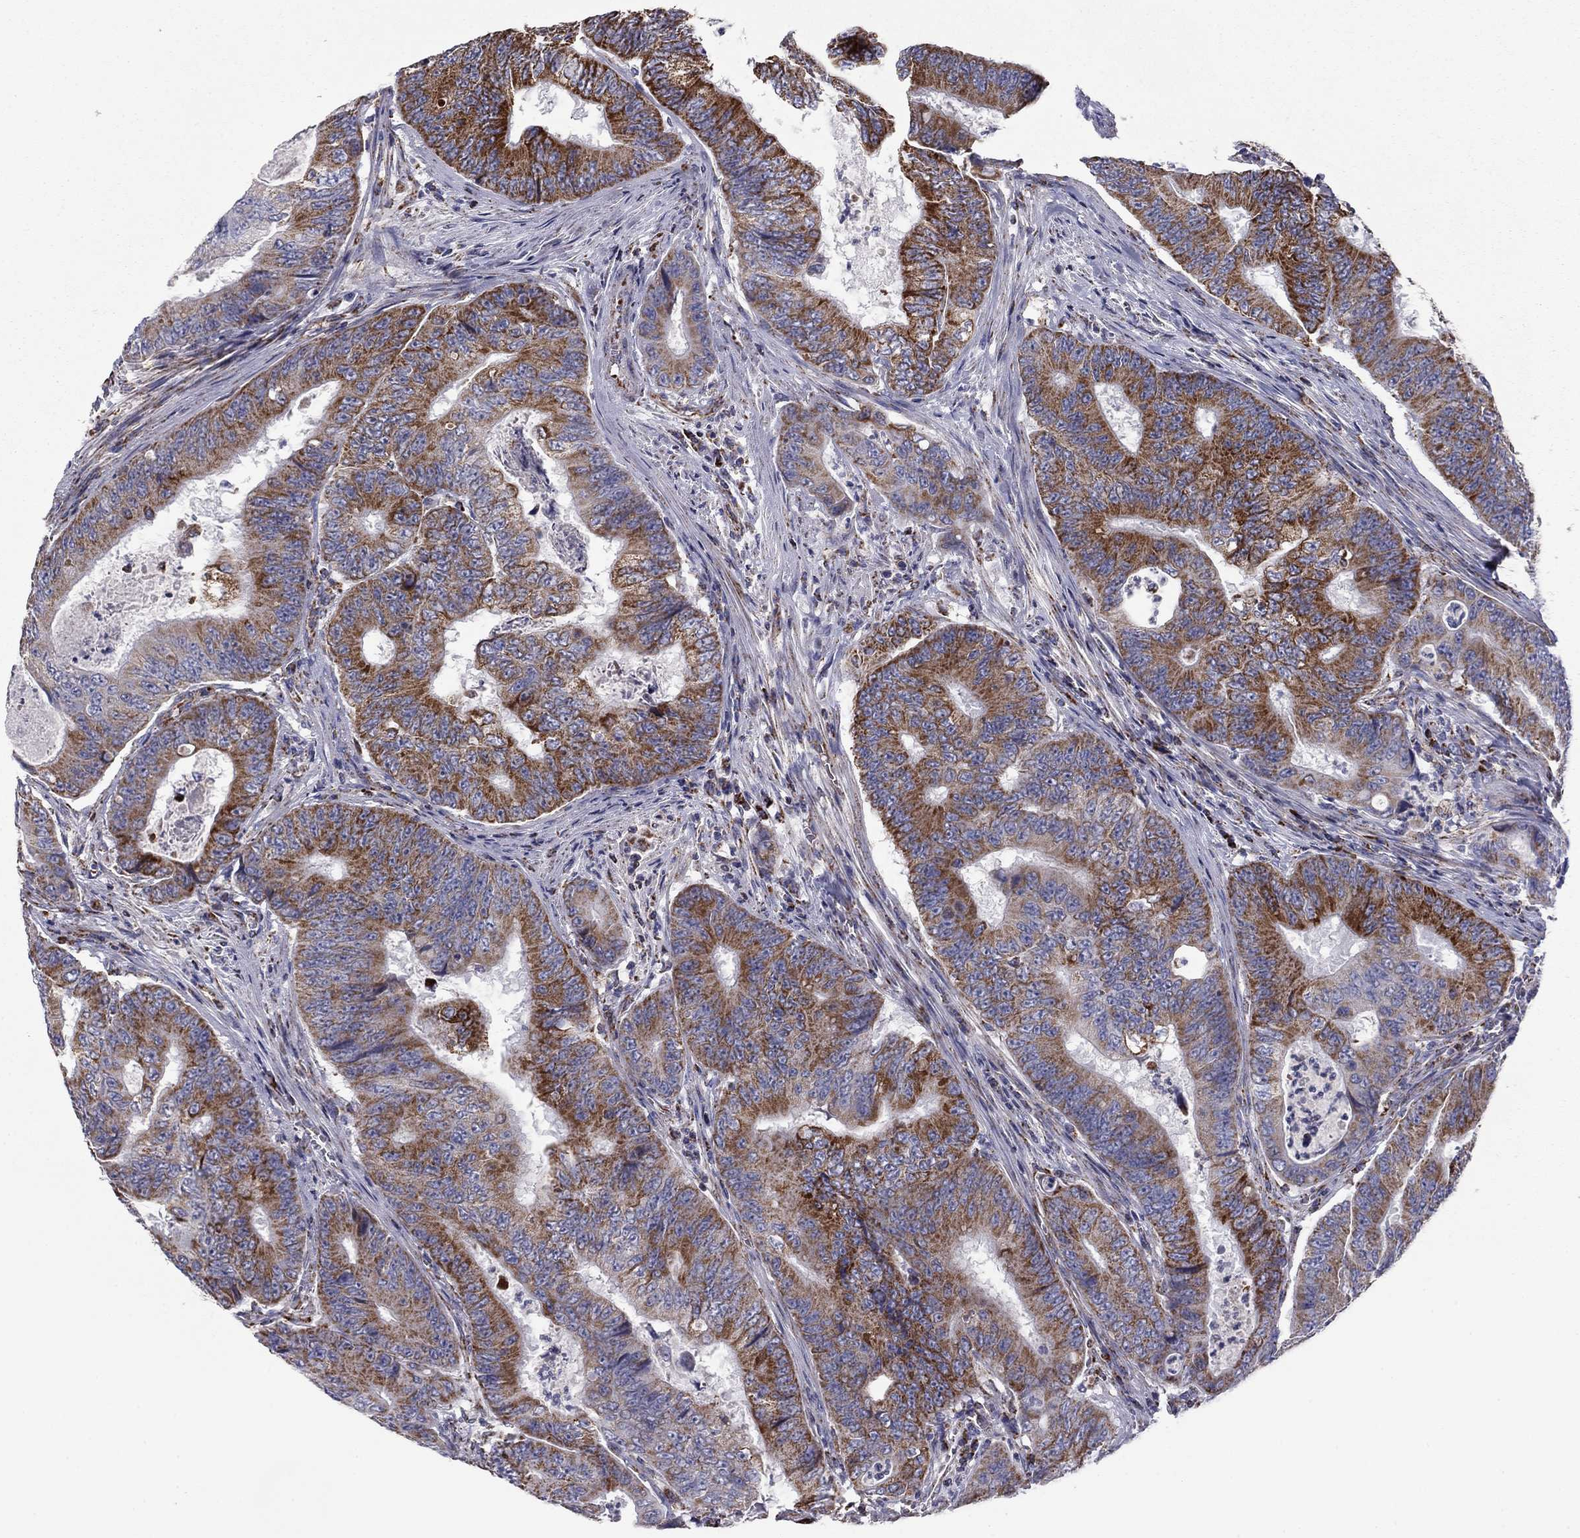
{"staining": {"intensity": "strong", "quantity": "25%-75%", "location": "cytoplasmic/membranous"}, "tissue": "colorectal cancer", "cell_type": "Tumor cells", "image_type": "cancer", "snomed": [{"axis": "morphology", "description": "Adenocarcinoma, NOS"}, {"axis": "topography", "description": "Colon"}], "caption": "Colorectal cancer stained for a protein (brown) demonstrates strong cytoplasmic/membranous positive positivity in about 25%-75% of tumor cells.", "gene": "NDUFV1", "patient": {"sex": "female", "age": 48}}